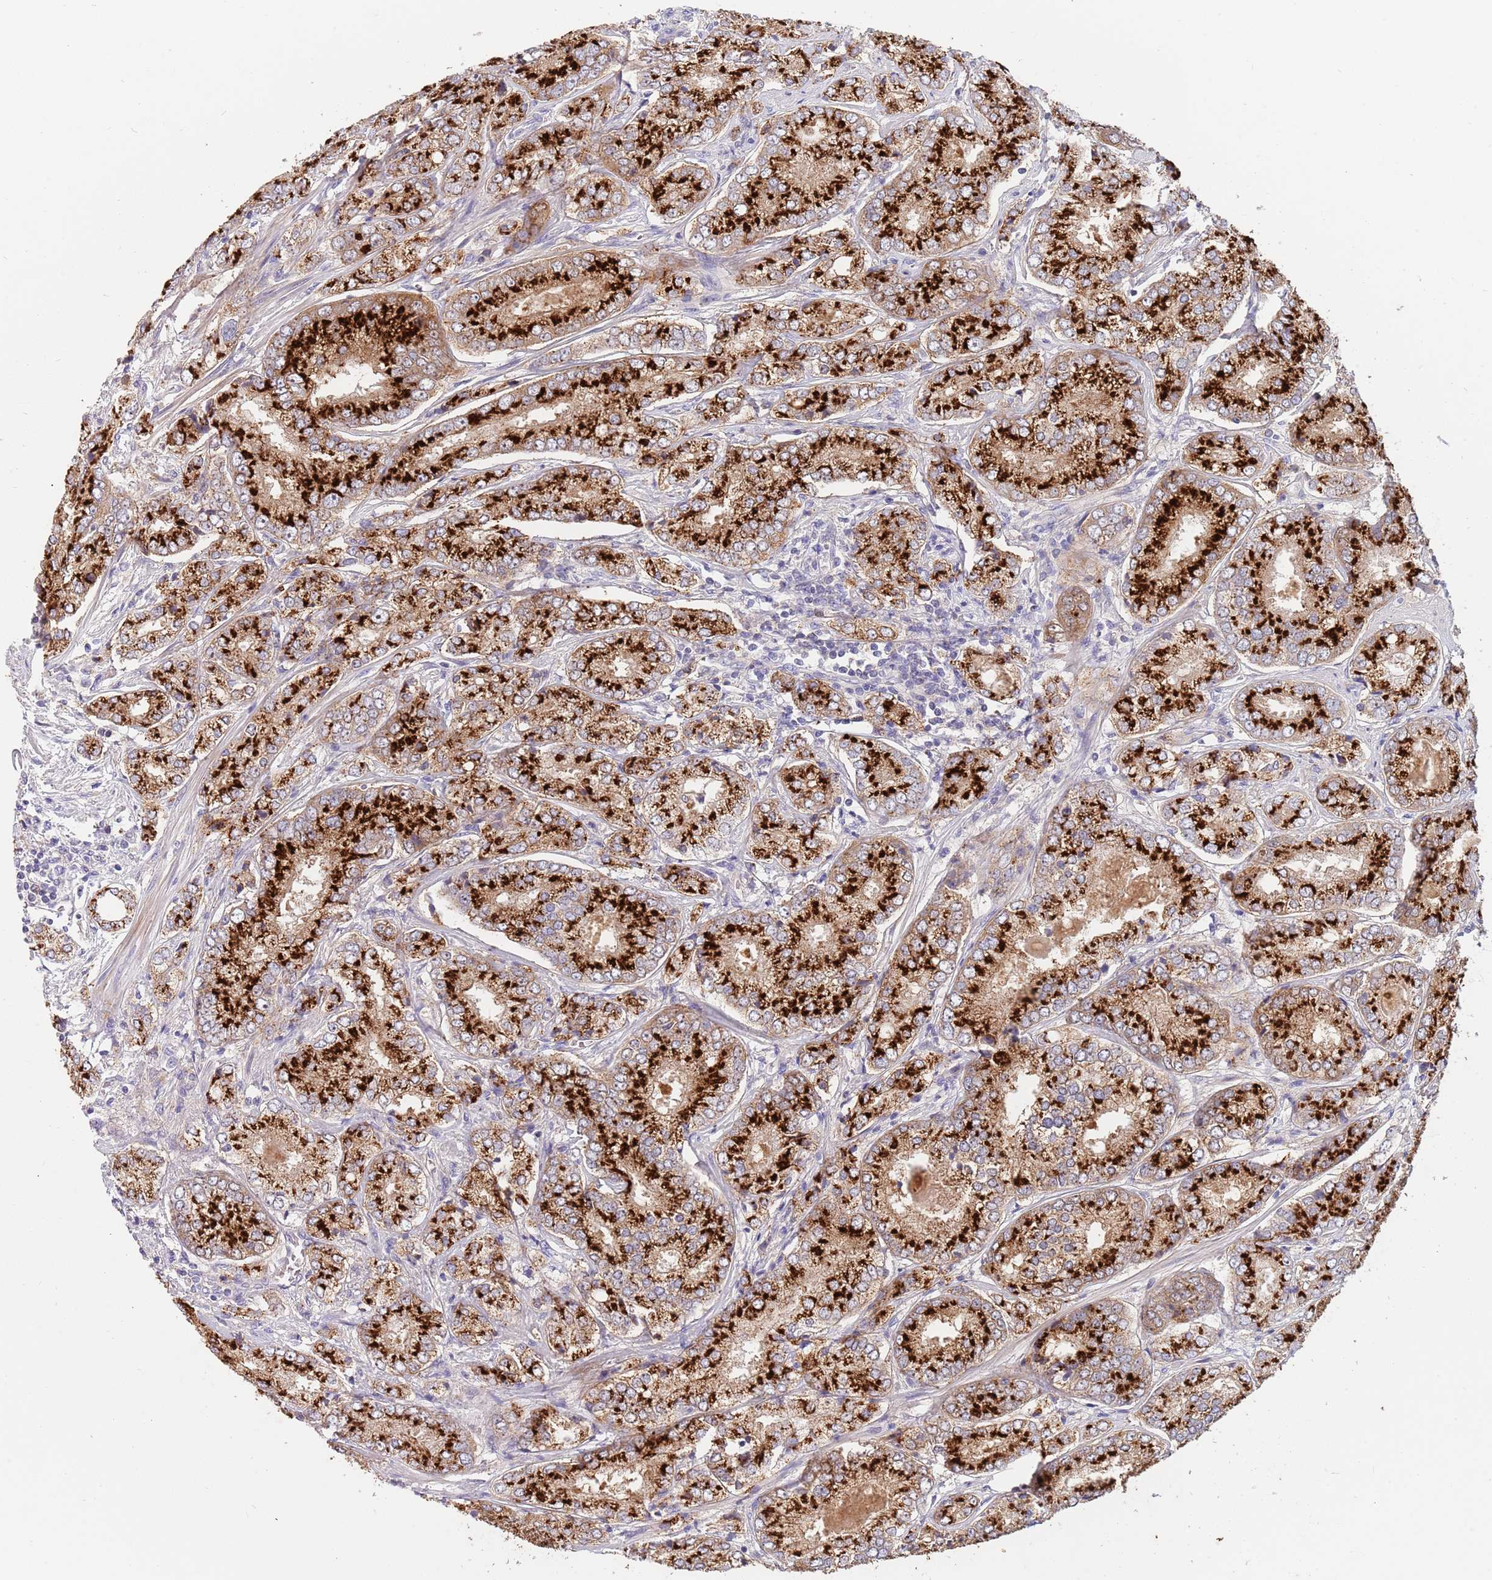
{"staining": {"intensity": "strong", "quantity": ">75%", "location": "cytoplasmic/membranous"}, "tissue": "prostate cancer", "cell_type": "Tumor cells", "image_type": "cancer", "snomed": [{"axis": "morphology", "description": "Adenocarcinoma, High grade"}, {"axis": "topography", "description": "Prostate"}], "caption": "This is a photomicrograph of immunohistochemistry staining of prostate cancer (high-grade adenocarcinoma), which shows strong positivity in the cytoplasmic/membranous of tumor cells.", "gene": "BORCS5", "patient": {"sex": "male", "age": 63}}